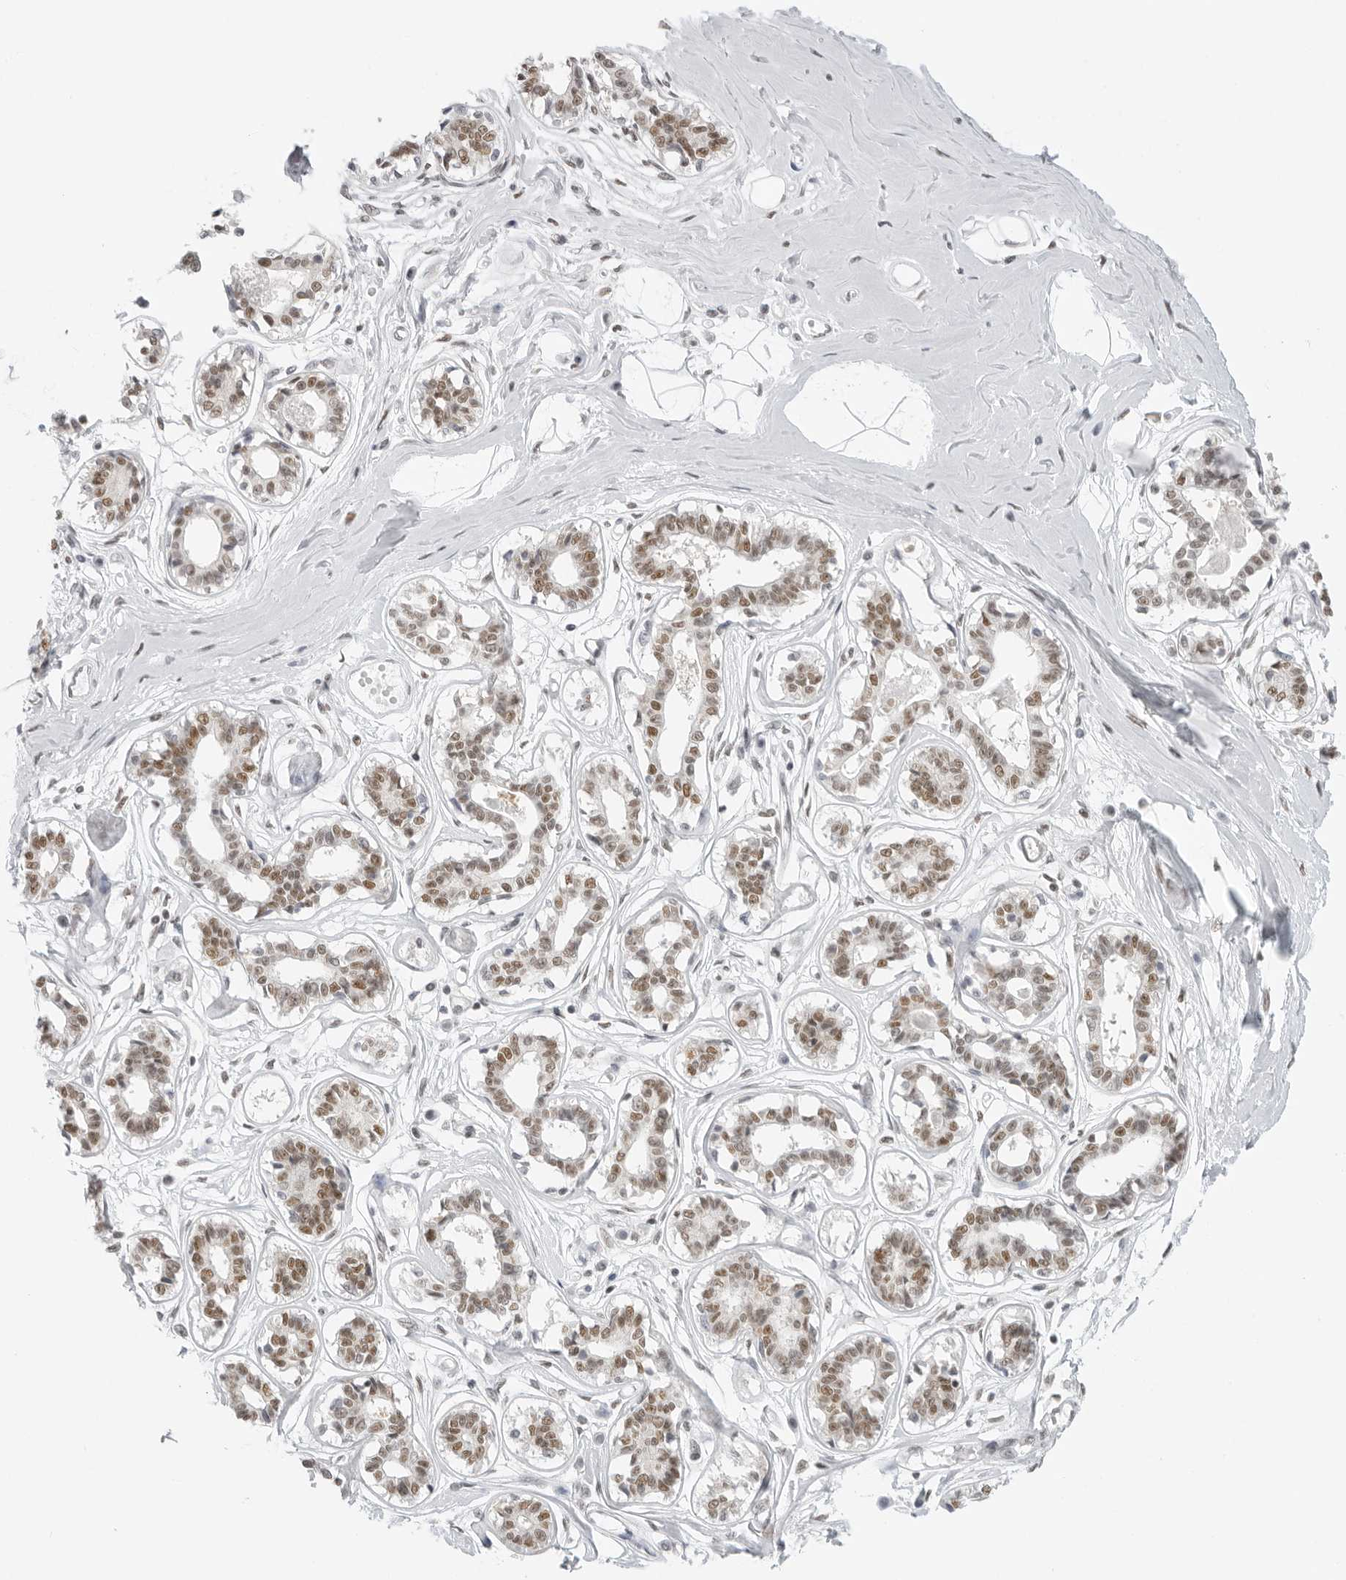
{"staining": {"intensity": "moderate", "quantity": ">75%", "location": "nuclear"}, "tissue": "breast", "cell_type": "Adipocytes", "image_type": "normal", "snomed": [{"axis": "morphology", "description": "Normal tissue, NOS"}, {"axis": "topography", "description": "Breast"}], "caption": "Immunohistochemical staining of normal human breast reveals >75% levels of moderate nuclear protein staining in about >75% of adipocytes. Nuclei are stained in blue.", "gene": "RPA2", "patient": {"sex": "female", "age": 45}}